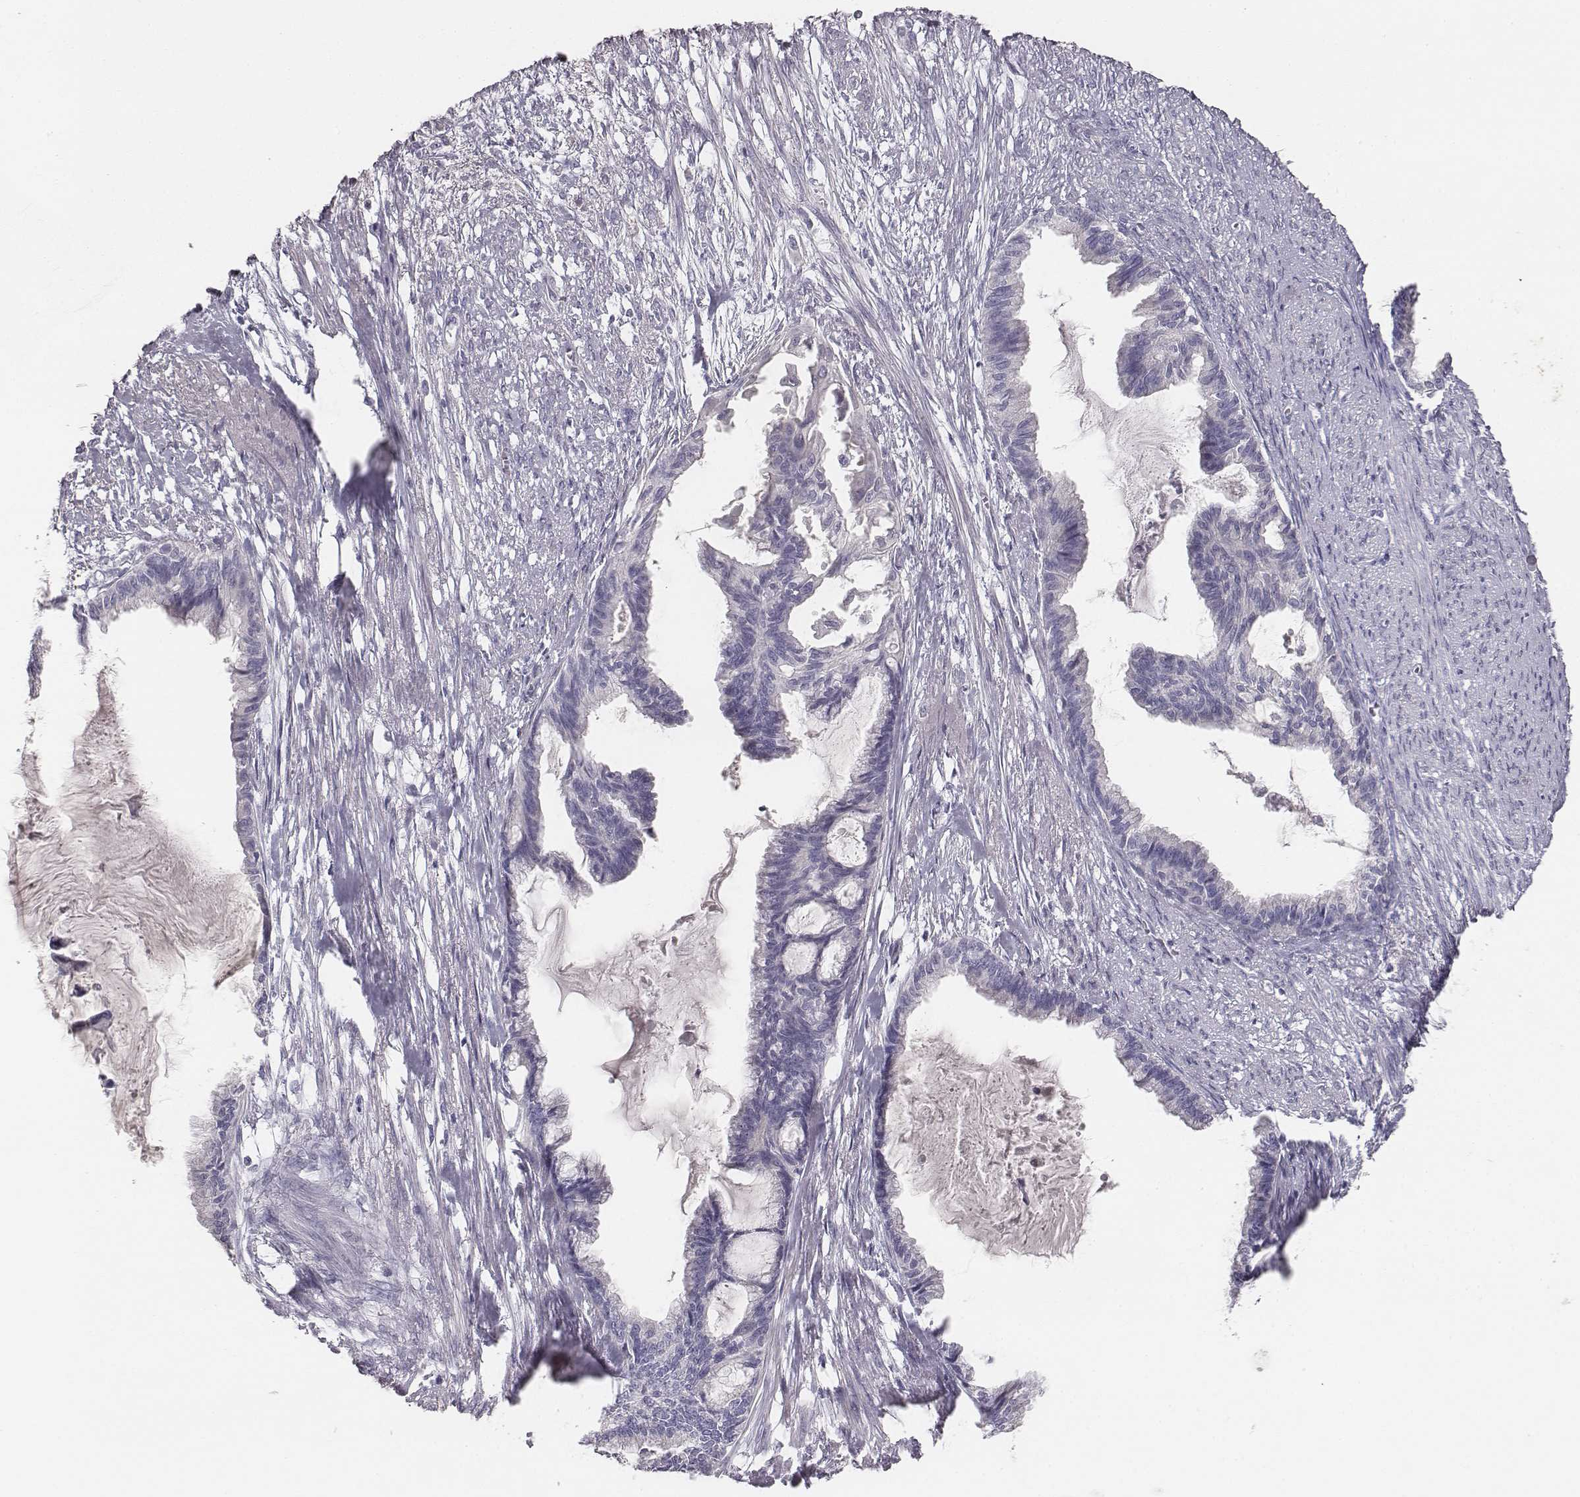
{"staining": {"intensity": "negative", "quantity": "none", "location": "none"}, "tissue": "endometrial cancer", "cell_type": "Tumor cells", "image_type": "cancer", "snomed": [{"axis": "morphology", "description": "Adenocarcinoma, NOS"}, {"axis": "topography", "description": "Endometrium"}], "caption": "Immunohistochemical staining of endometrial adenocarcinoma reveals no significant expression in tumor cells. (Stains: DAB (3,3'-diaminobenzidine) immunohistochemistry (IHC) with hematoxylin counter stain, Microscopy: brightfield microscopy at high magnification).", "gene": "MYH6", "patient": {"sex": "female", "age": 86}}